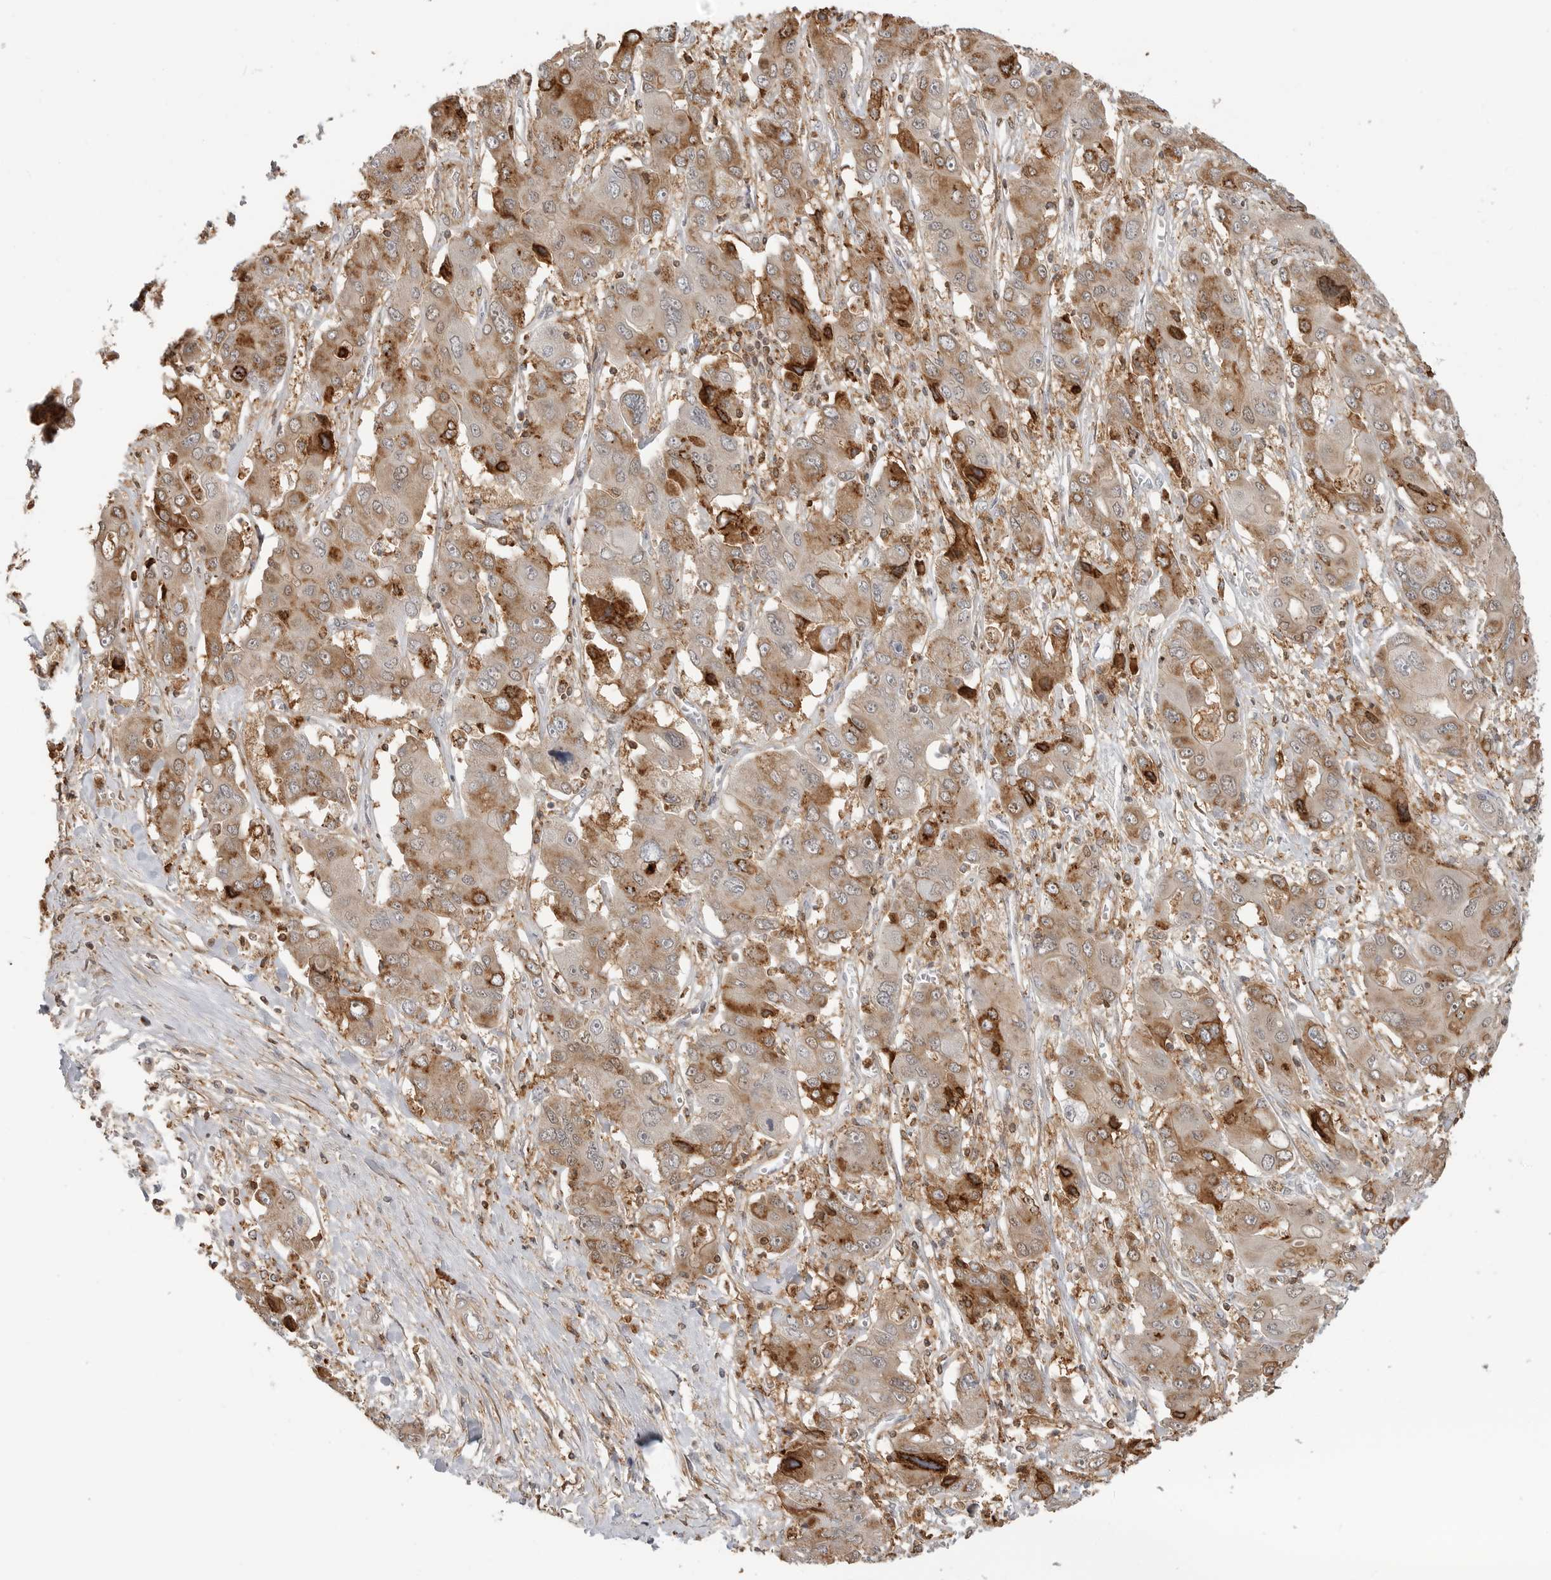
{"staining": {"intensity": "moderate", "quantity": ">75%", "location": "cytoplasmic/membranous"}, "tissue": "liver cancer", "cell_type": "Tumor cells", "image_type": "cancer", "snomed": [{"axis": "morphology", "description": "Cholangiocarcinoma"}, {"axis": "topography", "description": "Liver"}], "caption": "Approximately >75% of tumor cells in liver cancer (cholangiocarcinoma) demonstrate moderate cytoplasmic/membranous protein positivity as visualized by brown immunohistochemical staining.", "gene": "ANXA11", "patient": {"sex": "male", "age": 67}}